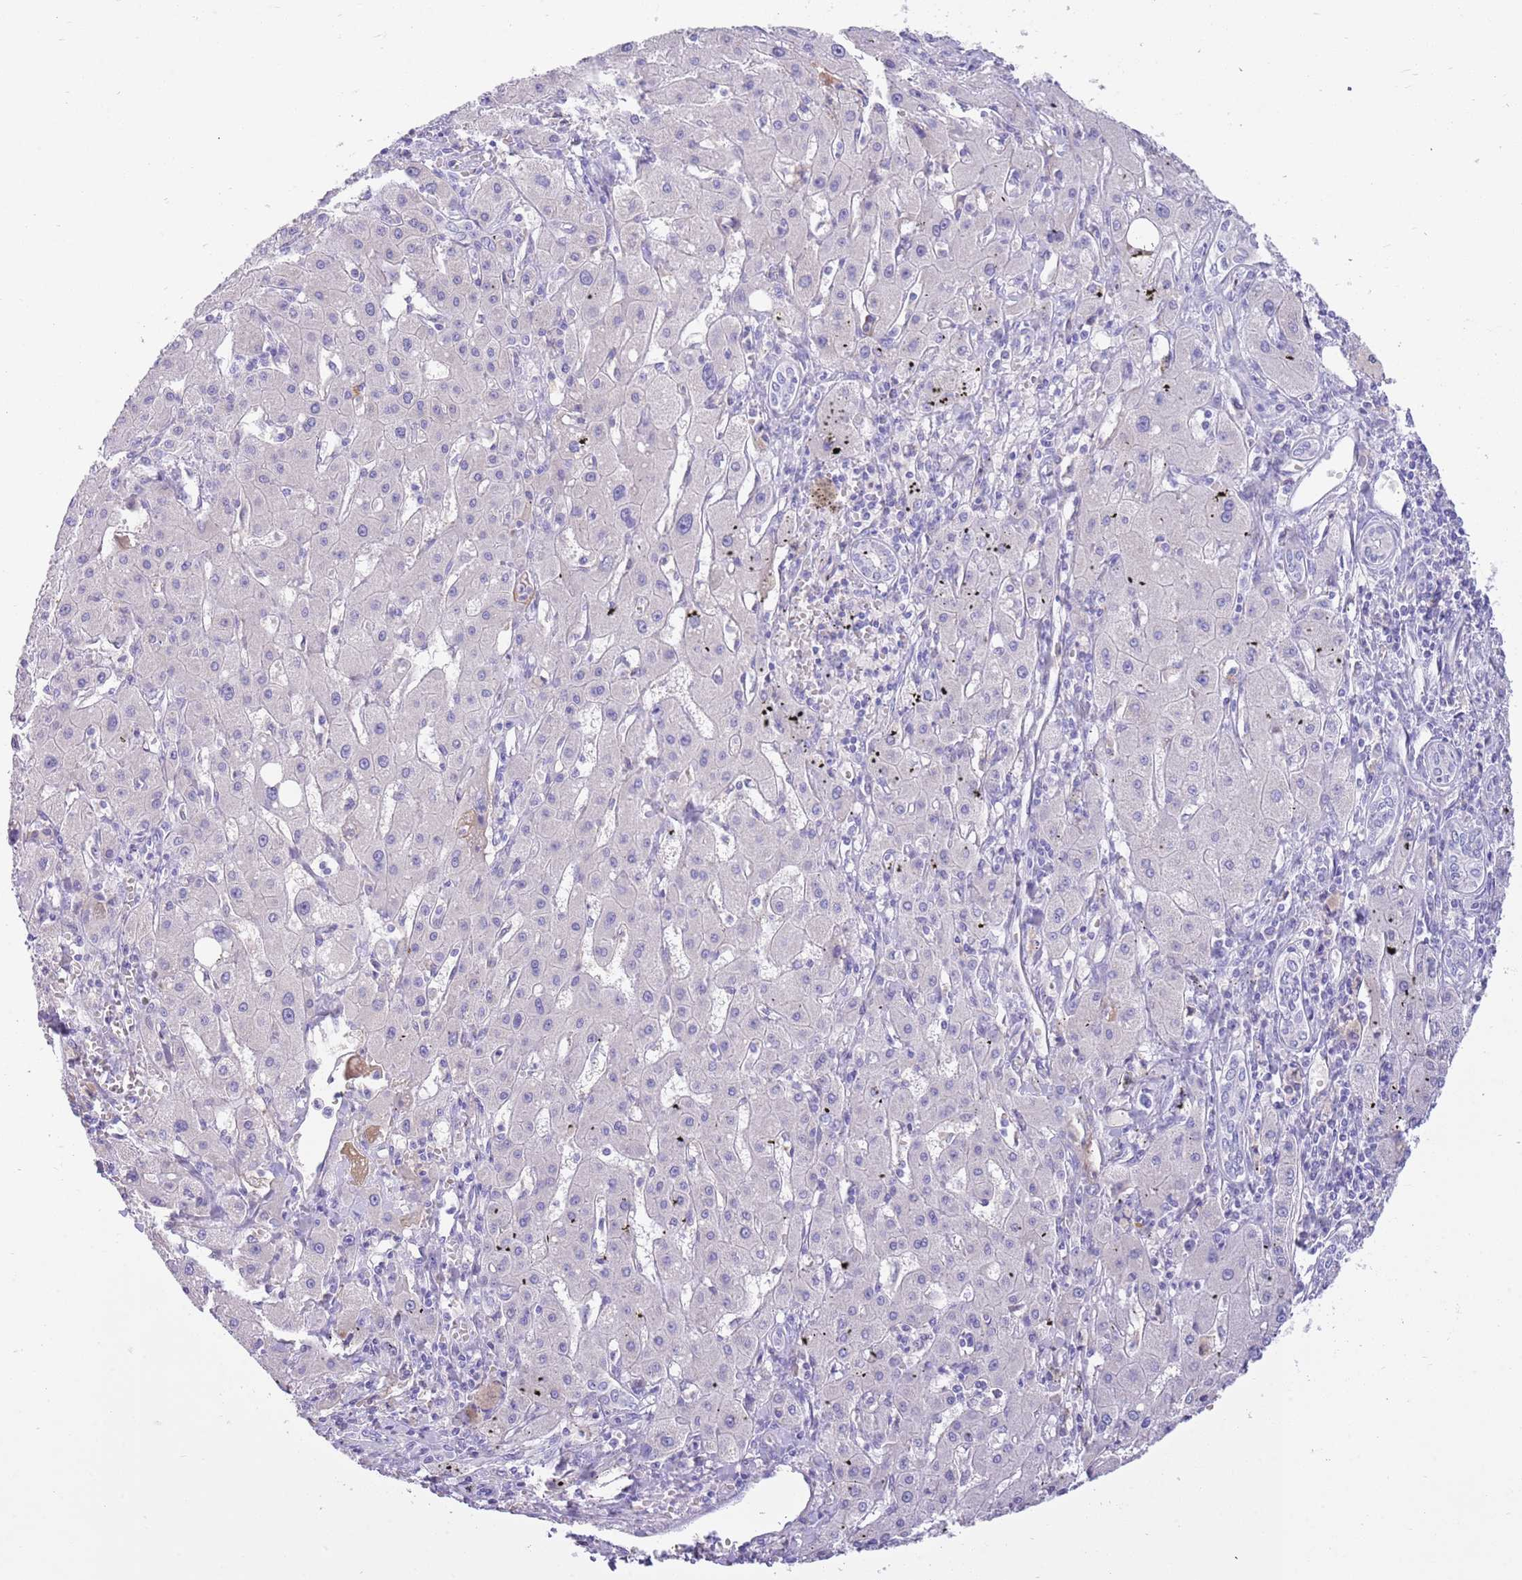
{"staining": {"intensity": "negative", "quantity": "none", "location": "none"}, "tissue": "liver cancer", "cell_type": "Tumor cells", "image_type": "cancer", "snomed": [{"axis": "morphology", "description": "Carcinoma, Hepatocellular, NOS"}, {"axis": "topography", "description": "Liver"}], "caption": "This is an immunohistochemistry (IHC) photomicrograph of liver cancer (hepatocellular carcinoma). There is no staining in tumor cells.", "gene": "SFTPA1", "patient": {"sex": "male", "age": 72}}